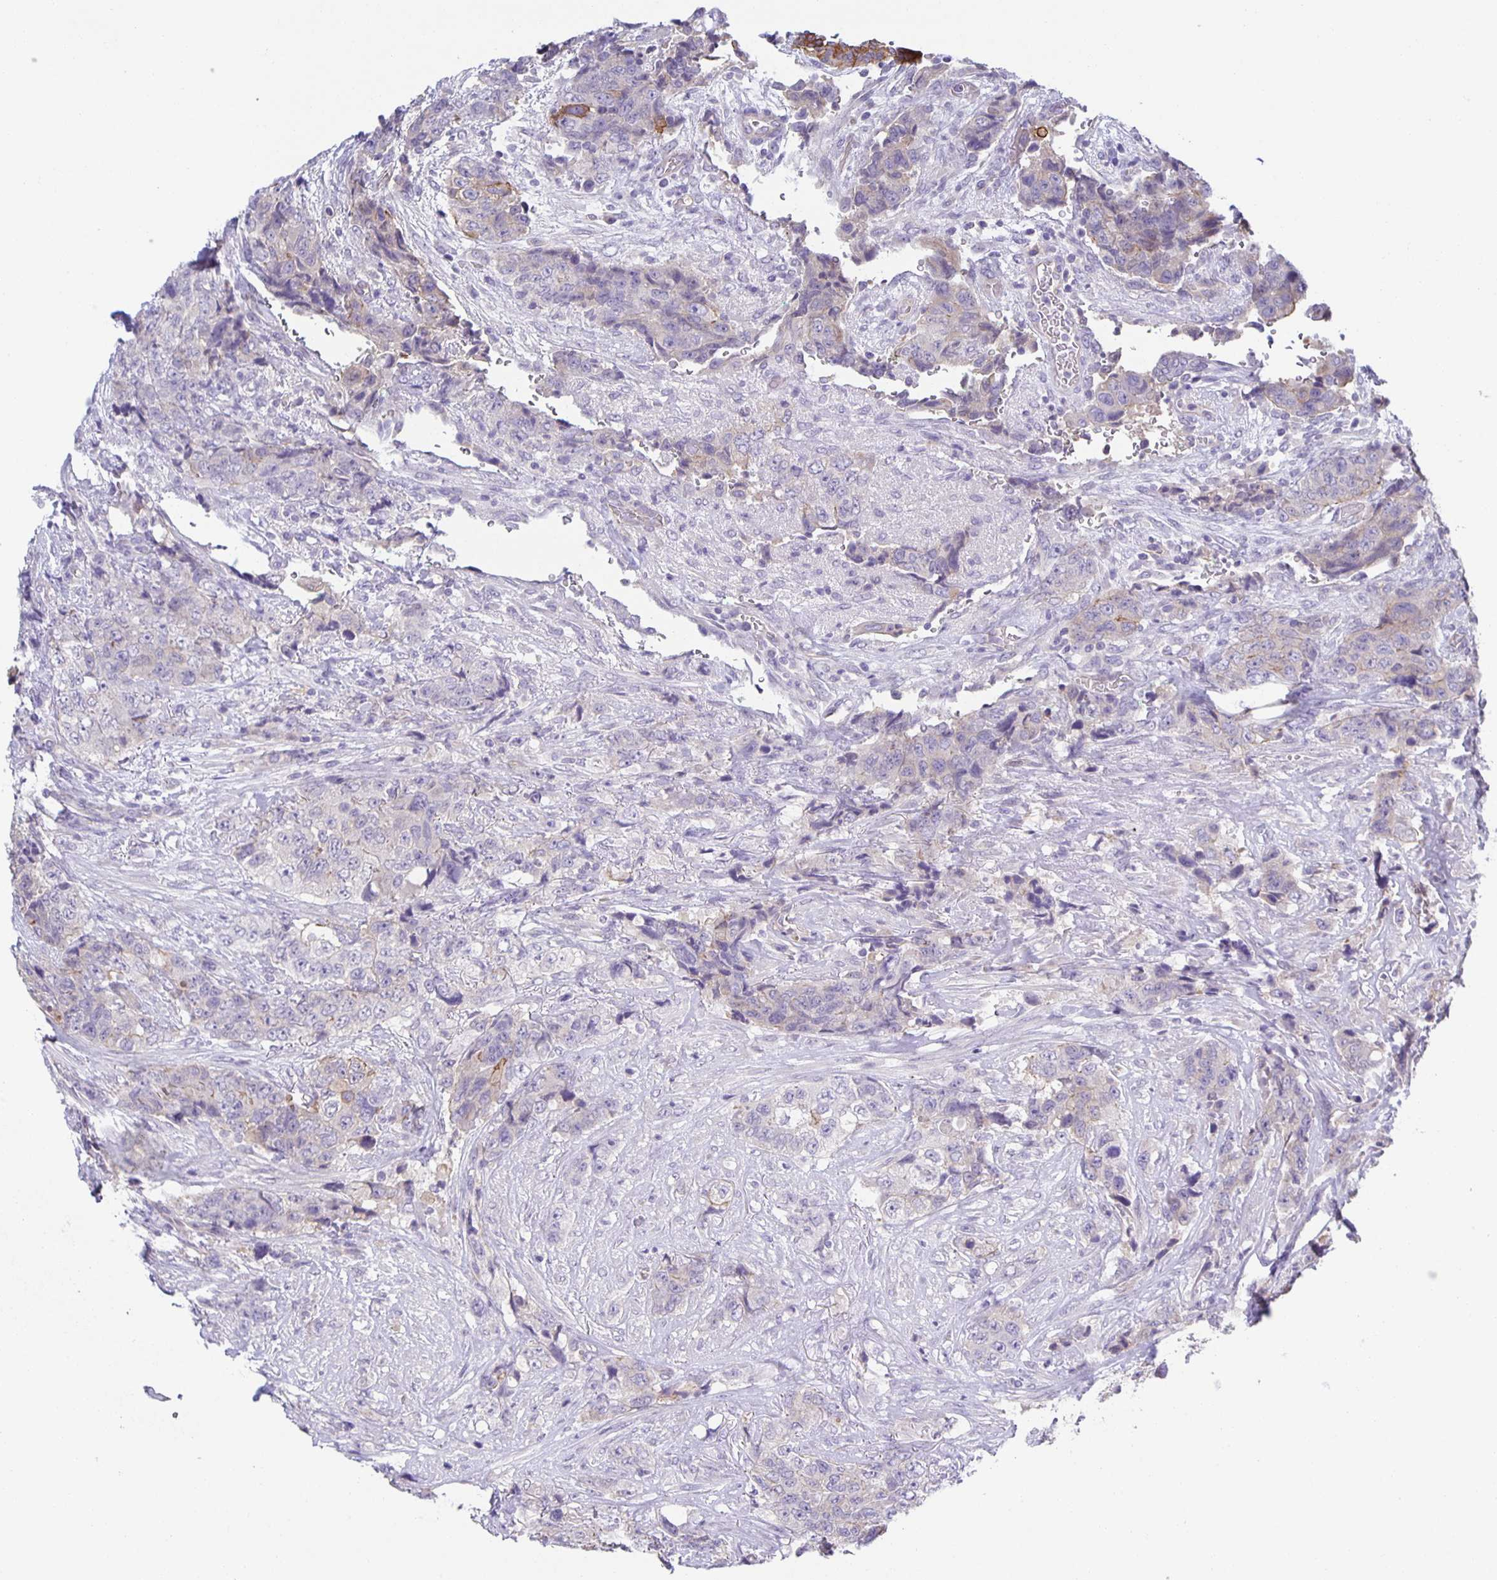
{"staining": {"intensity": "moderate", "quantity": "<25%", "location": "cytoplasmic/membranous"}, "tissue": "urothelial cancer", "cell_type": "Tumor cells", "image_type": "cancer", "snomed": [{"axis": "morphology", "description": "Urothelial carcinoma, High grade"}, {"axis": "topography", "description": "Urinary bladder"}], "caption": "Urothelial carcinoma (high-grade) stained for a protein exhibits moderate cytoplasmic/membranous positivity in tumor cells. The protein is shown in brown color, while the nuclei are stained blue.", "gene": "PTPN3", "patient": {"sex": "female", "age": 78}}